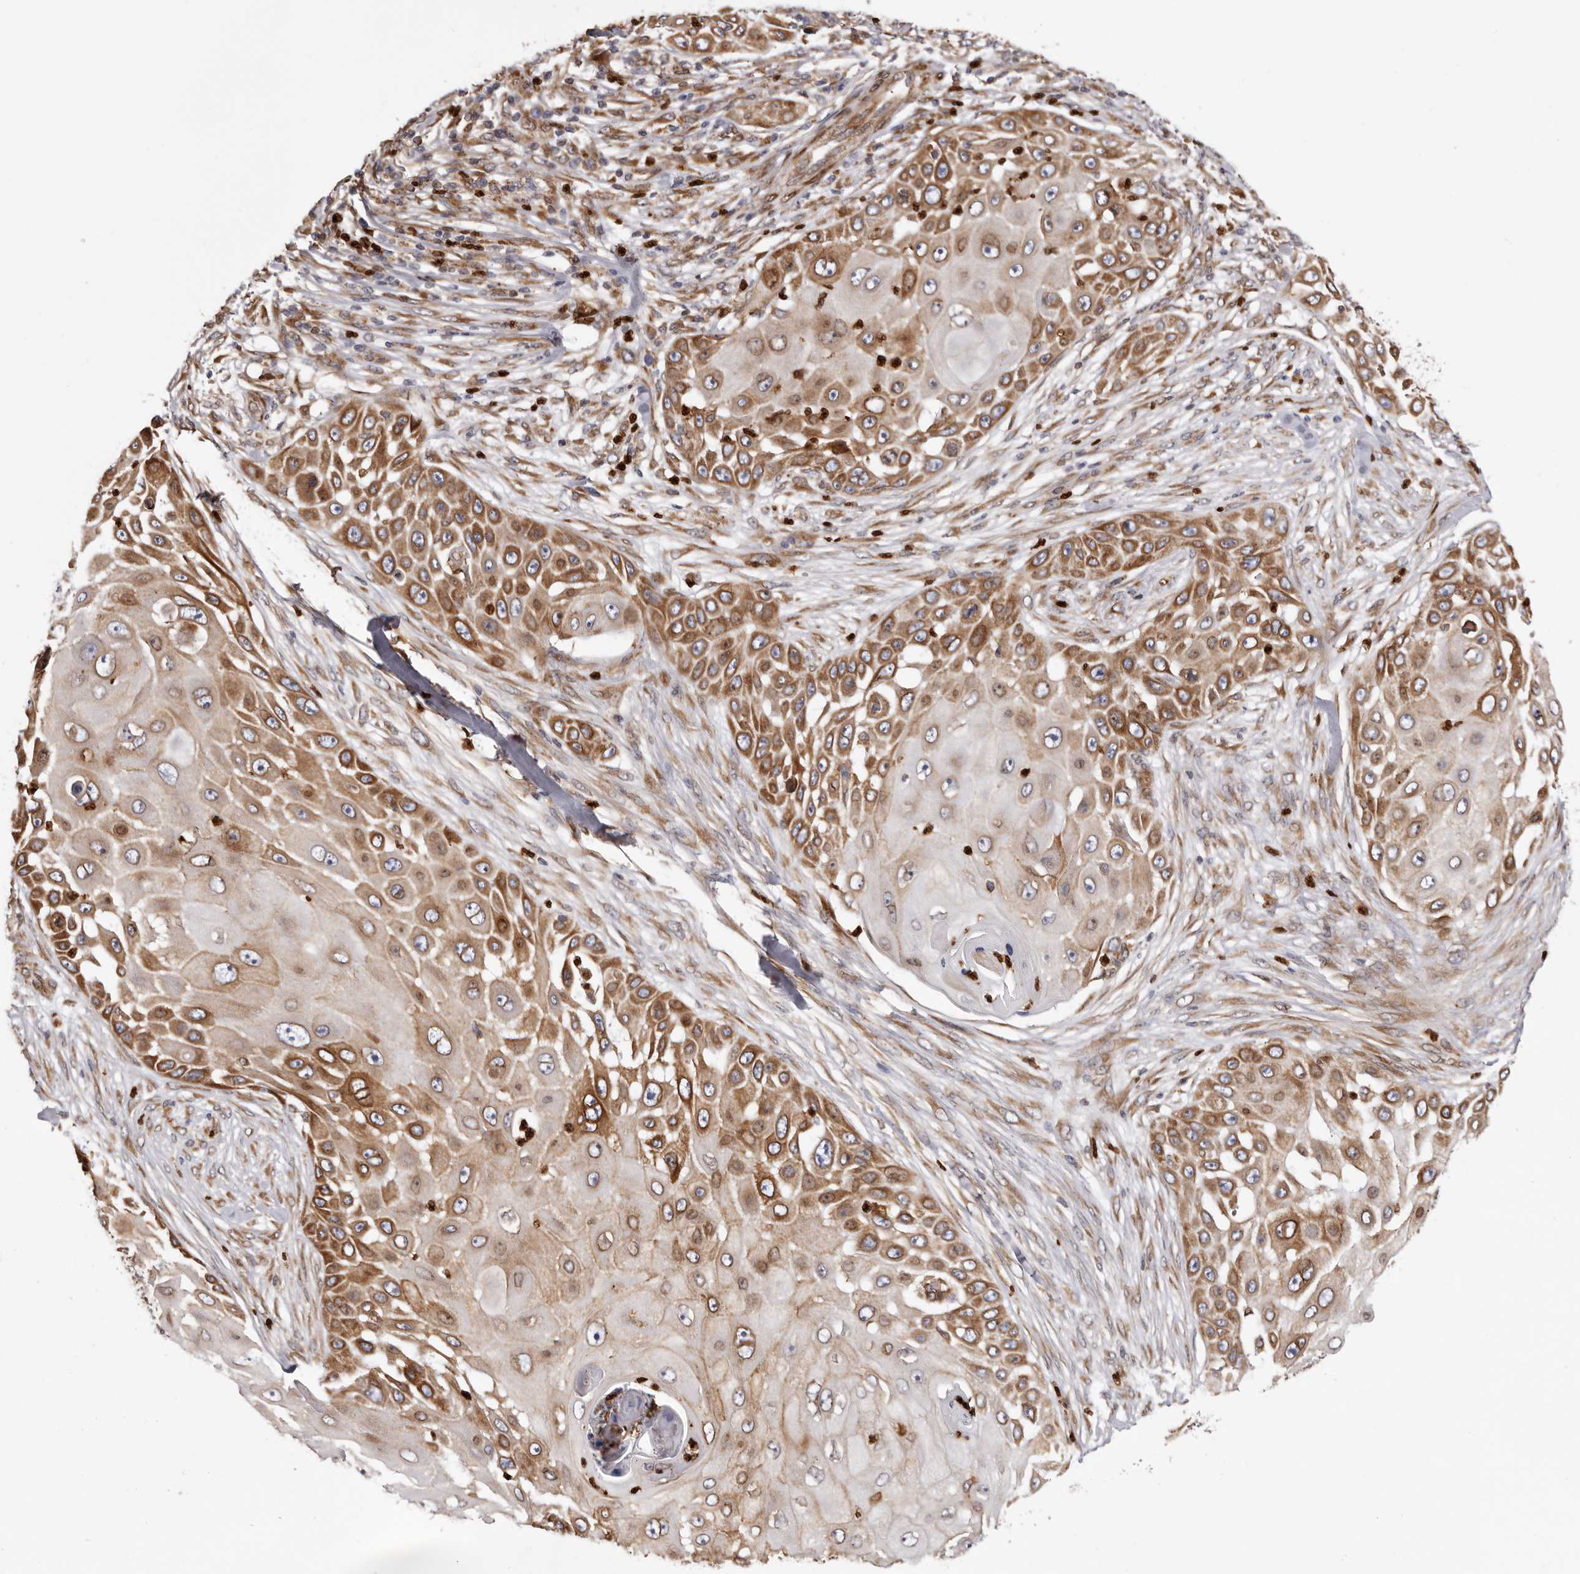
{"staining": {"intensity": "moderate", "quantity": ">75%", "location": "cytoplasmic/membranous"}, "tissue": "skin cancer", "cell_type": "Tumor cells", "image_type": "cancer", "snomed": [{"axis": "morphology", "description": "Squamous cell carcinoma, NOS"}, {"axis": "topography", "description": "Skin"}], "caption": "Skin cancer stained with a protein marker reveals moderate staining in tumor cells.", "gene": "C4orf3", "patient": {"sex": "female", "age": 44}}